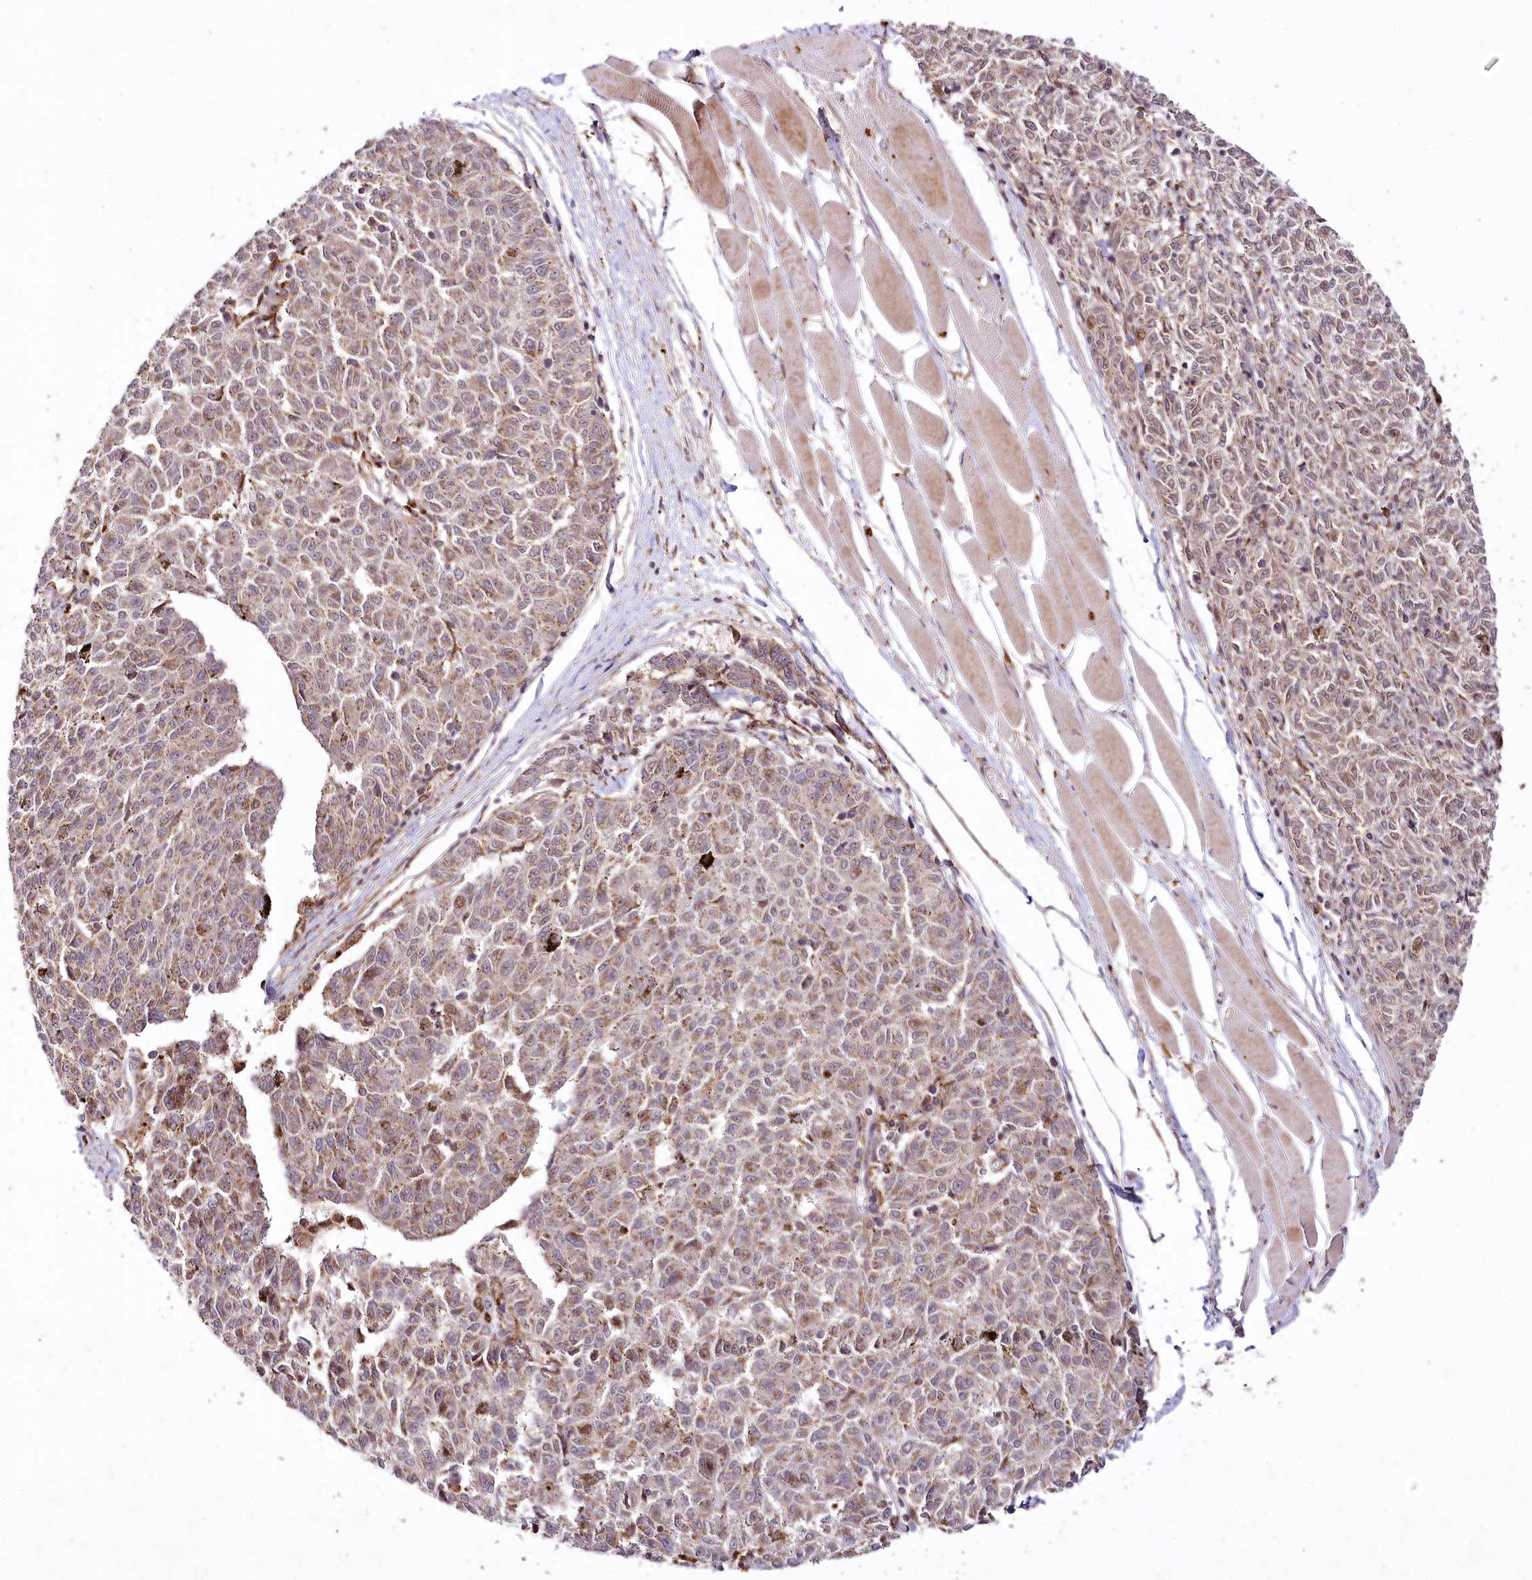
{"staining": {"intensity": "weak", "quantity": ">75%", "location": "cytoplasmic/membranous"}, "tissue": "melanoma", "cell_type": "Tumor cells", "image_type": "cancer", "snomed": [{"axis": "morphology", "description": "Malignant melanoma, NOS"}, {"axis": "topography", "description": "Skin"}], "caption": "This is a micrograph of immunohistochemistry (IHC) staining of malignant melanoma, which shows weak expression in the cytoplasmic/membranous of tumor cells.", "gene": "COPG1", "patient": {"sex": "female", "age": 72}}